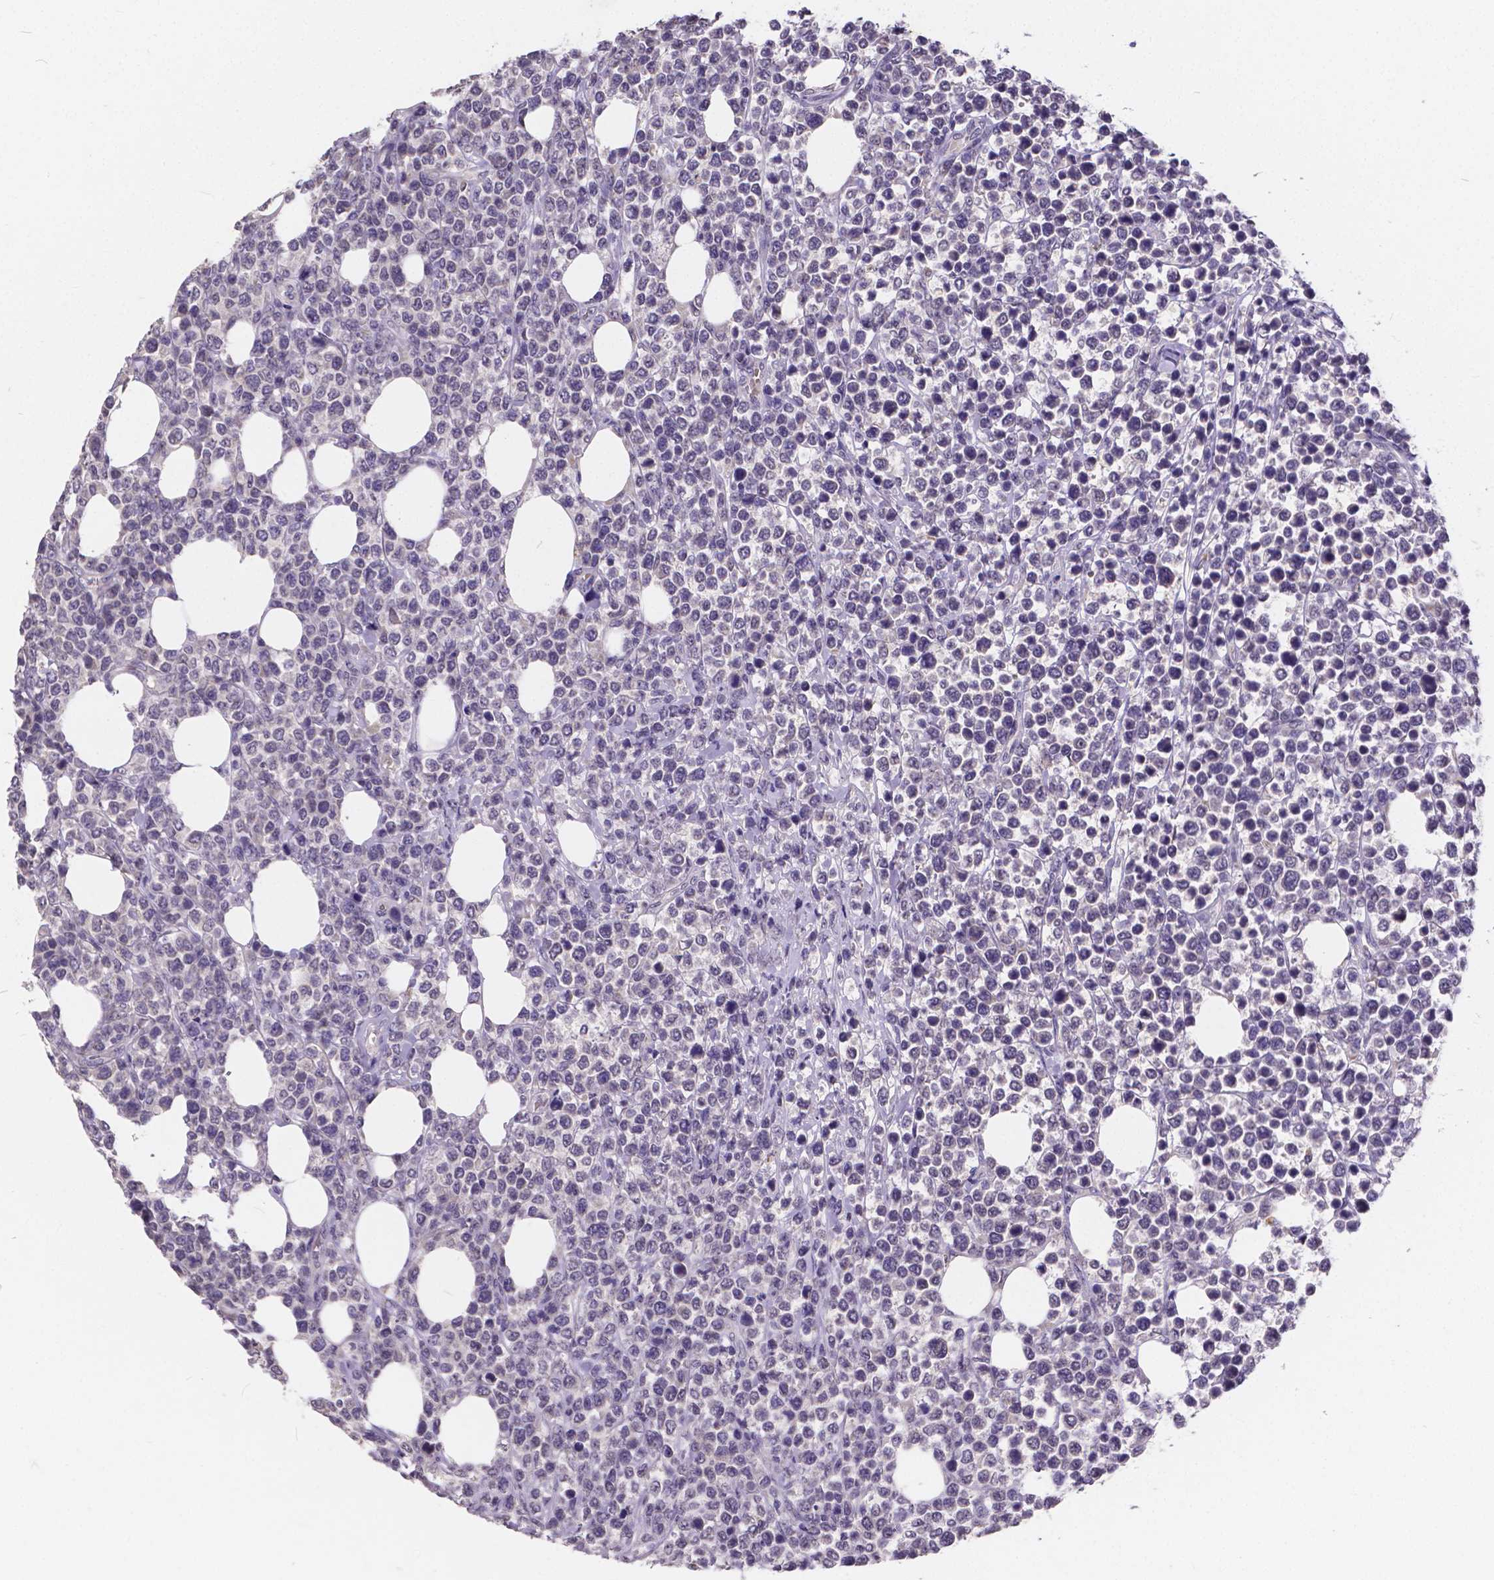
{"staining": {"intensity": "negative", "quantity": "none", "location": "none"}, "tissue": "lymphoma", "cell_type": "Tumor cells", "image_type": "cancer", "snomed": [{"axis": "morphology", "description": "Malignant lymphoma, non-Hodgkin's type, High grade"}, {"axis": "topography", "description": "Soft tissue"}], "caption": "Immunohistochemistry (IHC) image of neoplastic tissue: human malignant lymphoma, non-Hodgkin's type (high-grade) stained with DAB (3,3'-diaminobenzidine) displays no significant protein expression in tumor cells.", "gene": "CTNNA2", "patient": {"sex": "female", "age": 56}}